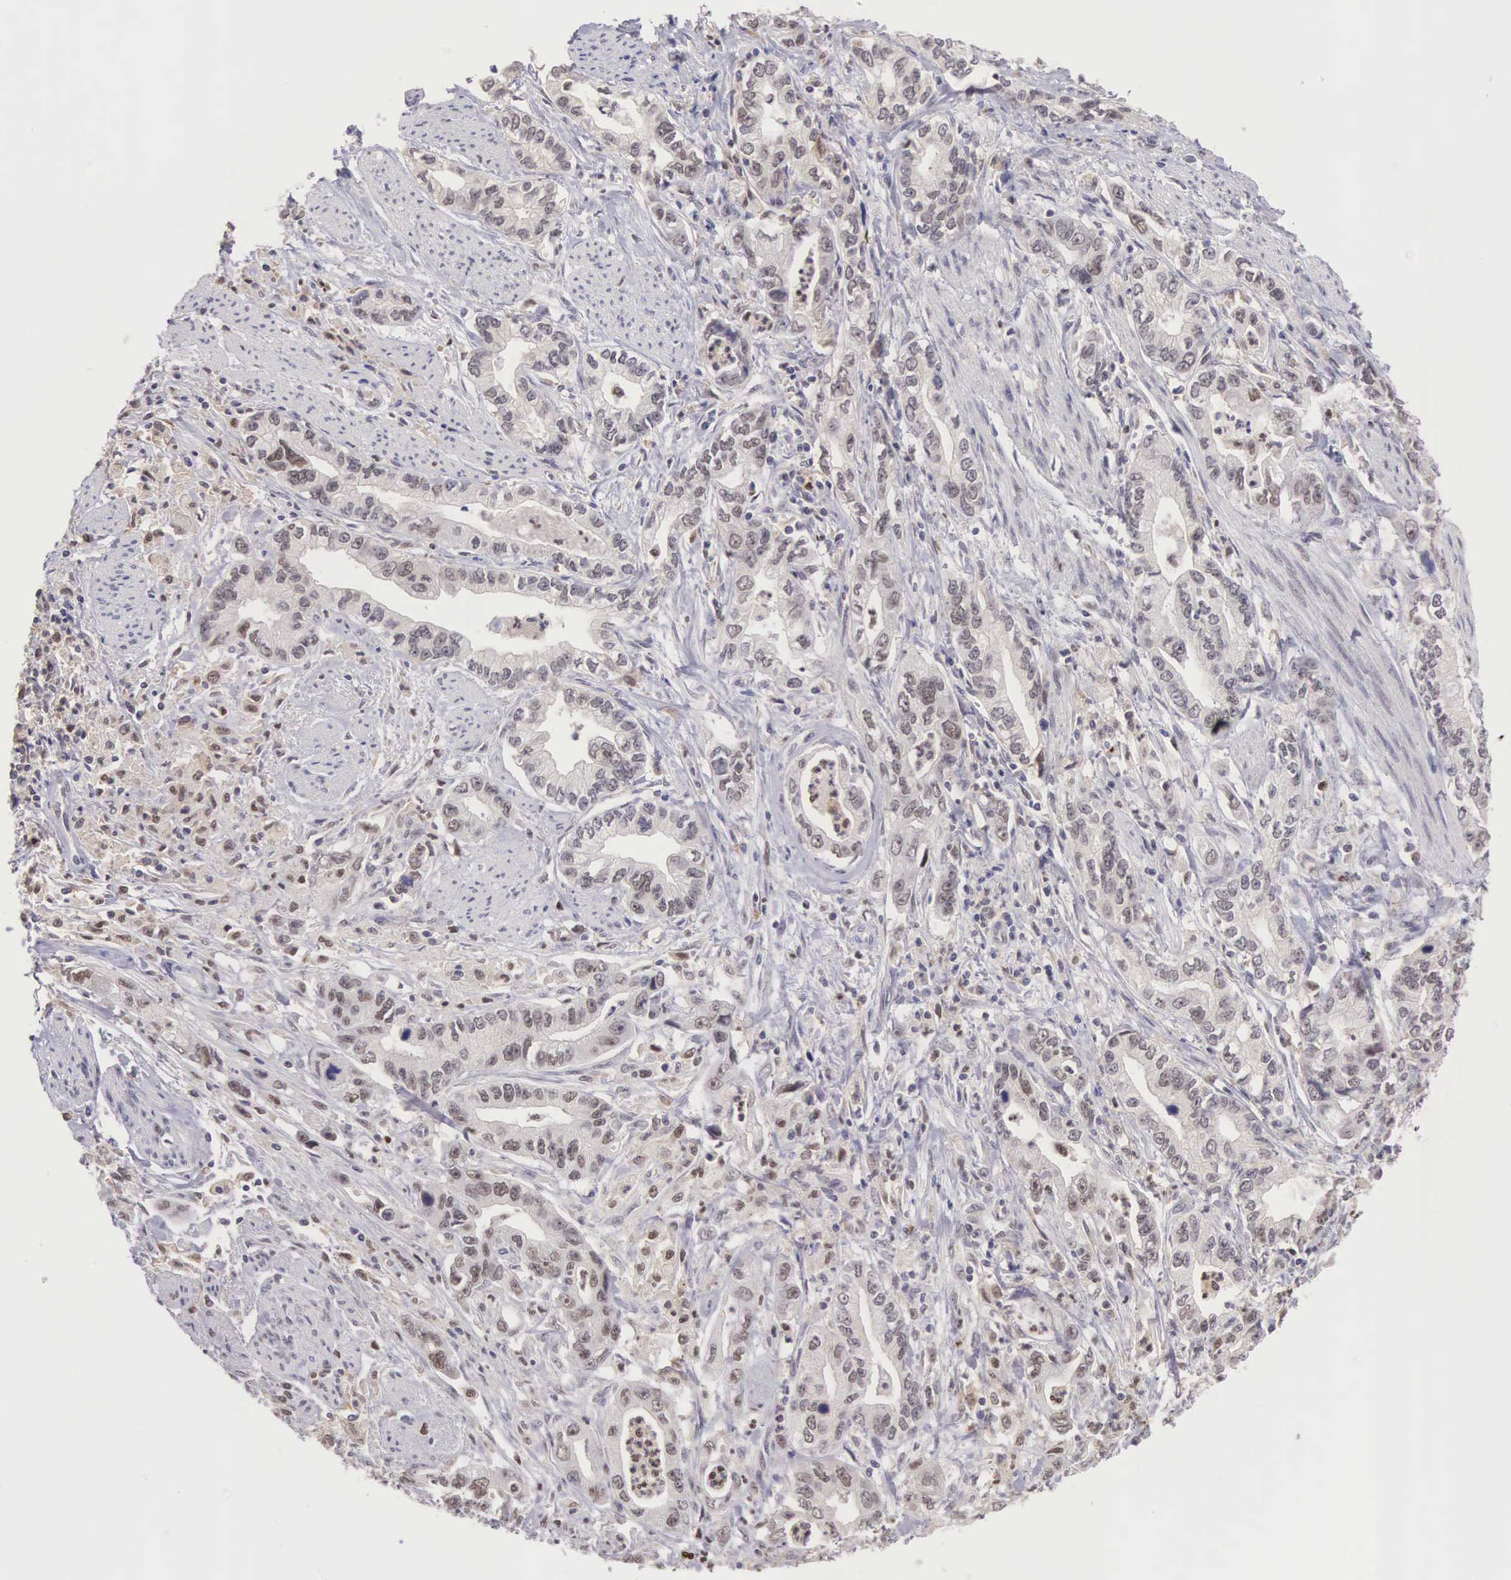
{"staining": {"intensity": "weak", "quantity": "<25%", "location": "nuclear"}, "tissue": "stomach cancer", "cell_type": "Tumor cells", "image_type": "cancer", "snomed": [{"axis": "morphology", "description": "Adenocarcinoma, NOS"}, {"axis": "topography", "description": "Pancreas"}, {"axis": "topography", "description": "Stomach, upper"}], "caption": "Immunohistochemistry (IHC) photomicrograph of neoplastic tissue: human adenocarcinoma (stomach) stained with DAB exhibits no significant protein positivity in tumor cells. (DAB (3,3'-diaminobenzidine) immunohistochemistry with hematoxylin counter stain).", "gene": "GRK3", "patient": {"sex": "male", "age": 77}}